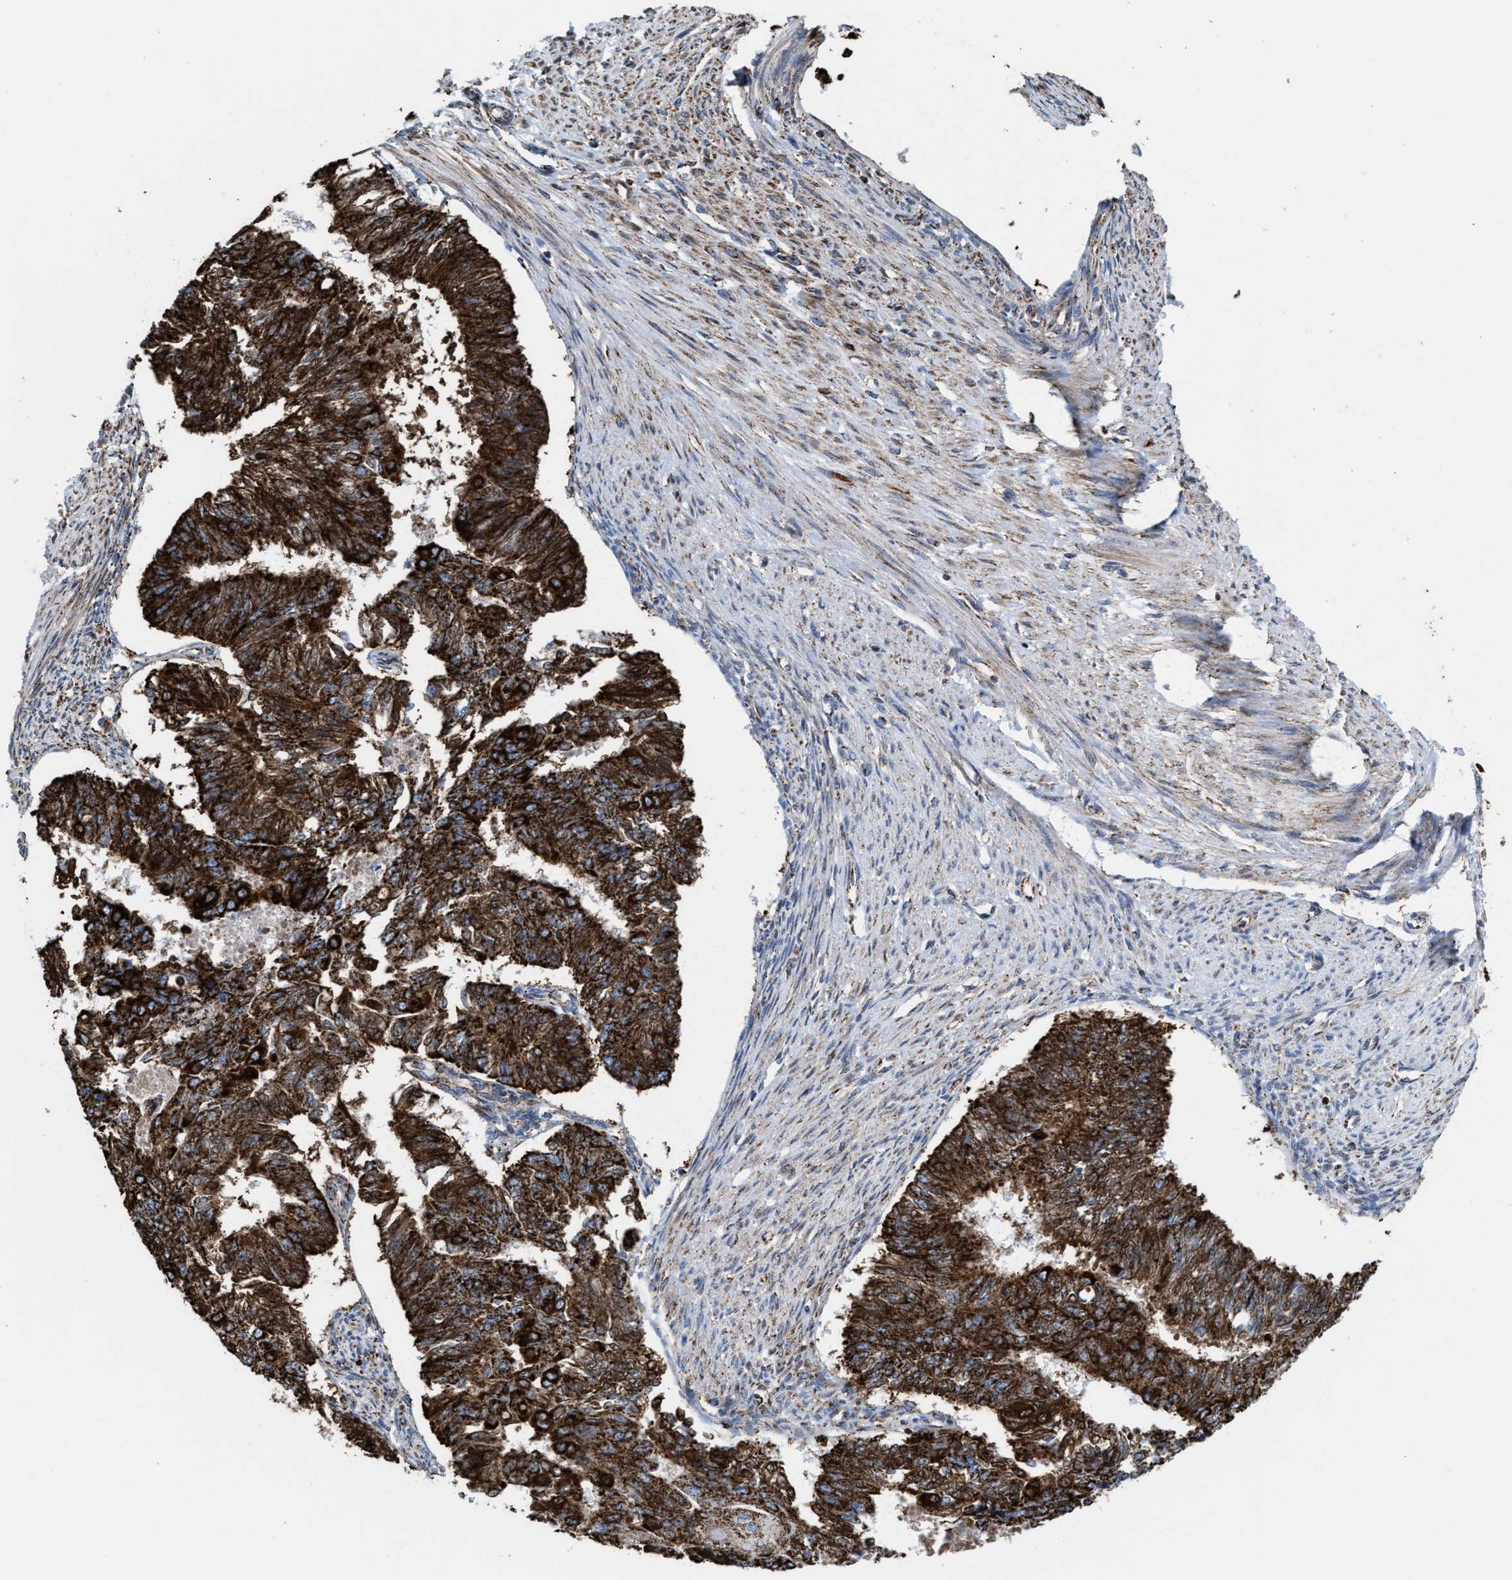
{"staining": {"intensity": "strong", "quantity": ">75%", "location": "cytoplasmic/membranous"}, "tissue": "endometrial cancer", "cell_type": "Tumor cells", "image_type": "cancer", "snomed": [{"axis": "morphology", "description": "Adenocarcinoma, NOS"}, {"axis": "topography", "description": "Endometrium"}], "caption": "Immunohistochemical staining of endometrial adenocarcinoma shows strong cytoplasmic/membranous protein staining in about >75% of tumor cells. (IHC, brightfield microscopy, high magnification).", "gene": "ECHS1", "patient": {"sex": "female", "age": 32}}